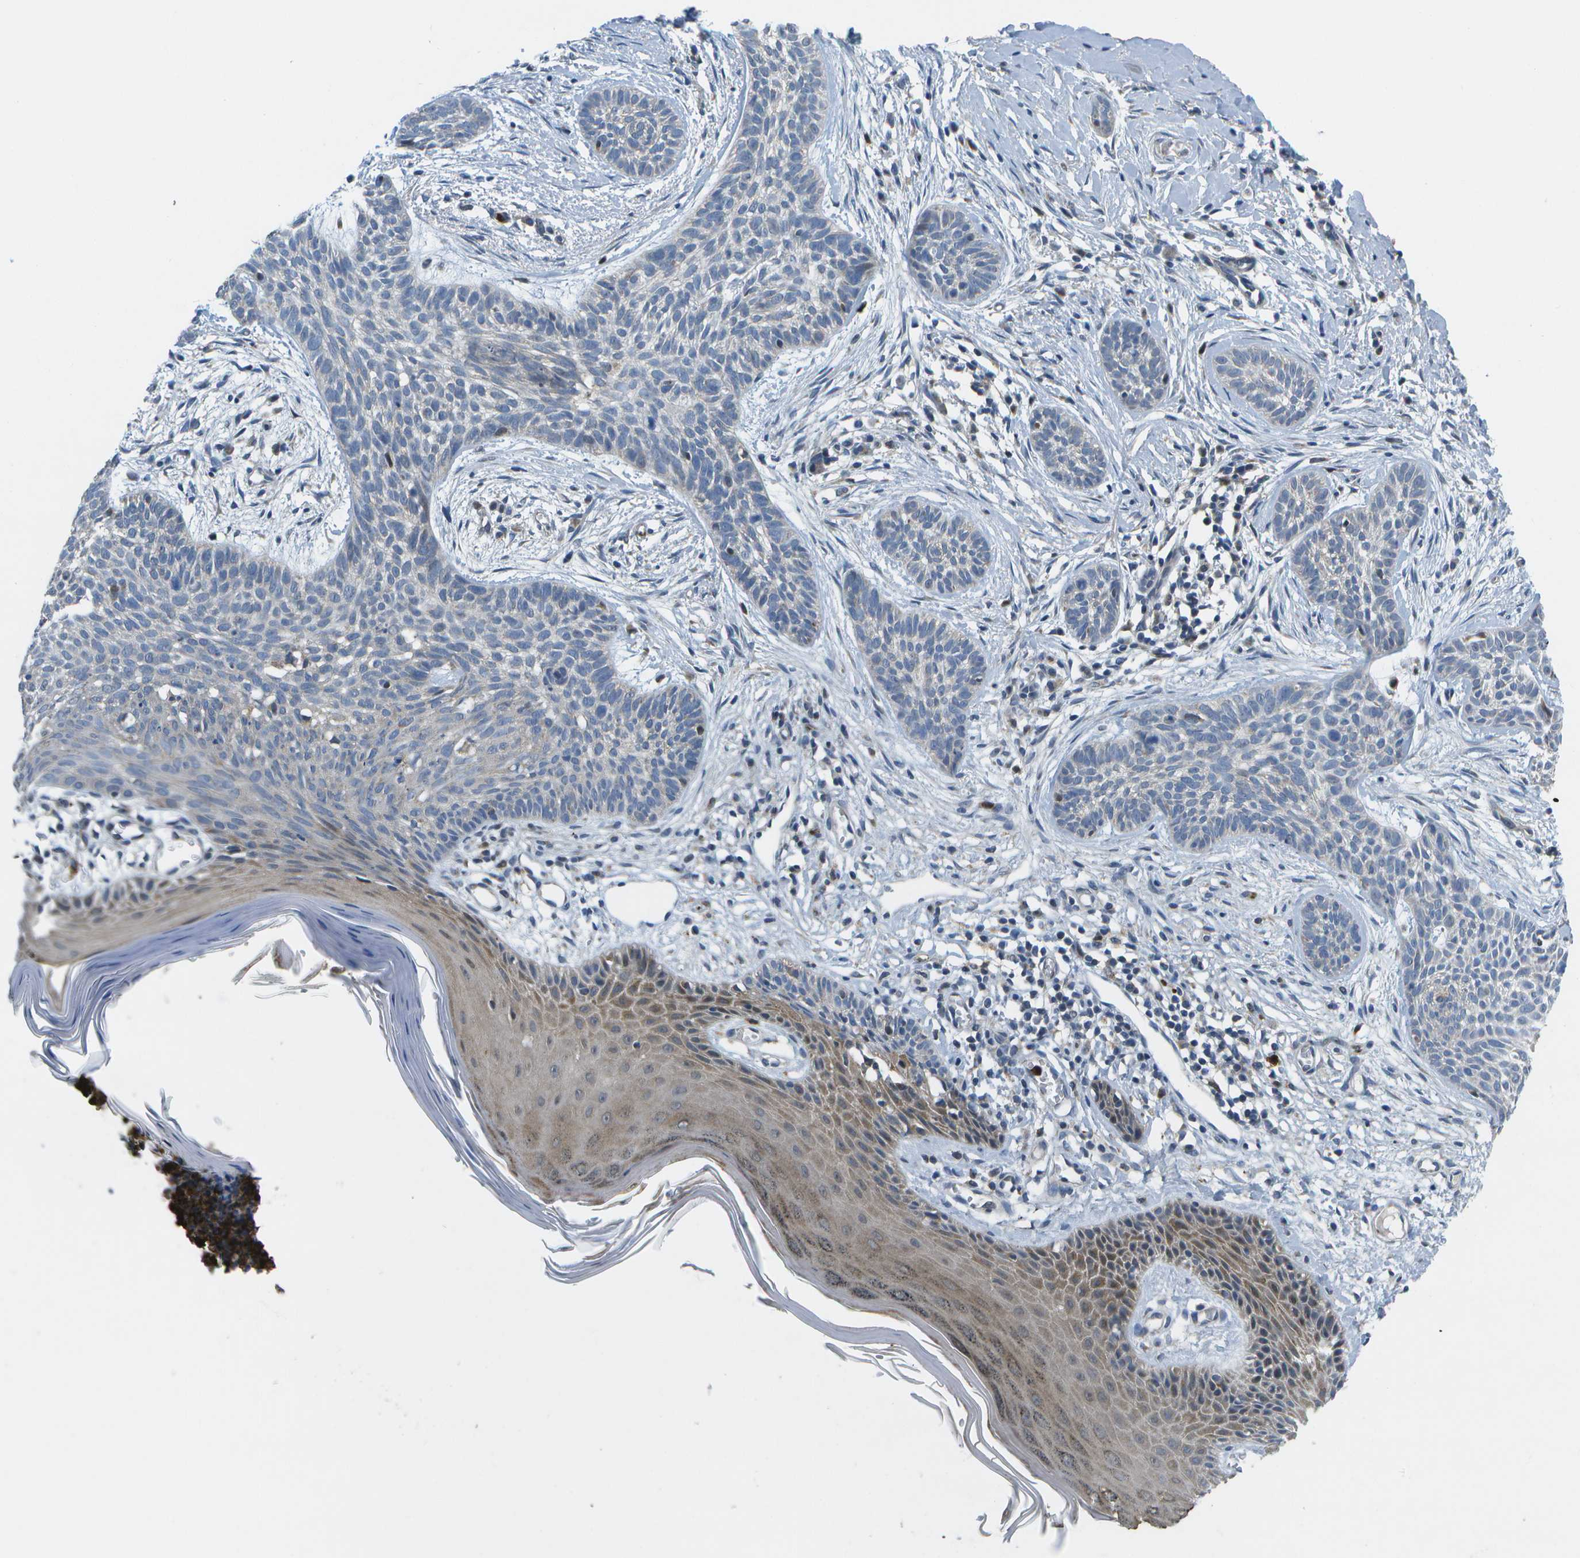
{"staining": {"intensity": "negative", "quantity": "none", "location": "none"}, "tissue": "skin cancer", "cell_type": "Tumor cells", "image_type": "cancer", "snomed": [{"axis": "morphology", "description": "Basal cell carcinoma"}, {"axis": "topography", "description": "Skin"}], "caption": "This is an immunohistochemistry histopathology image of skin basal cell carcinoma. There is no positivity in tumor cells.", "gene": "GALNT15", "patient": {"sex": "female", "age": 59}}